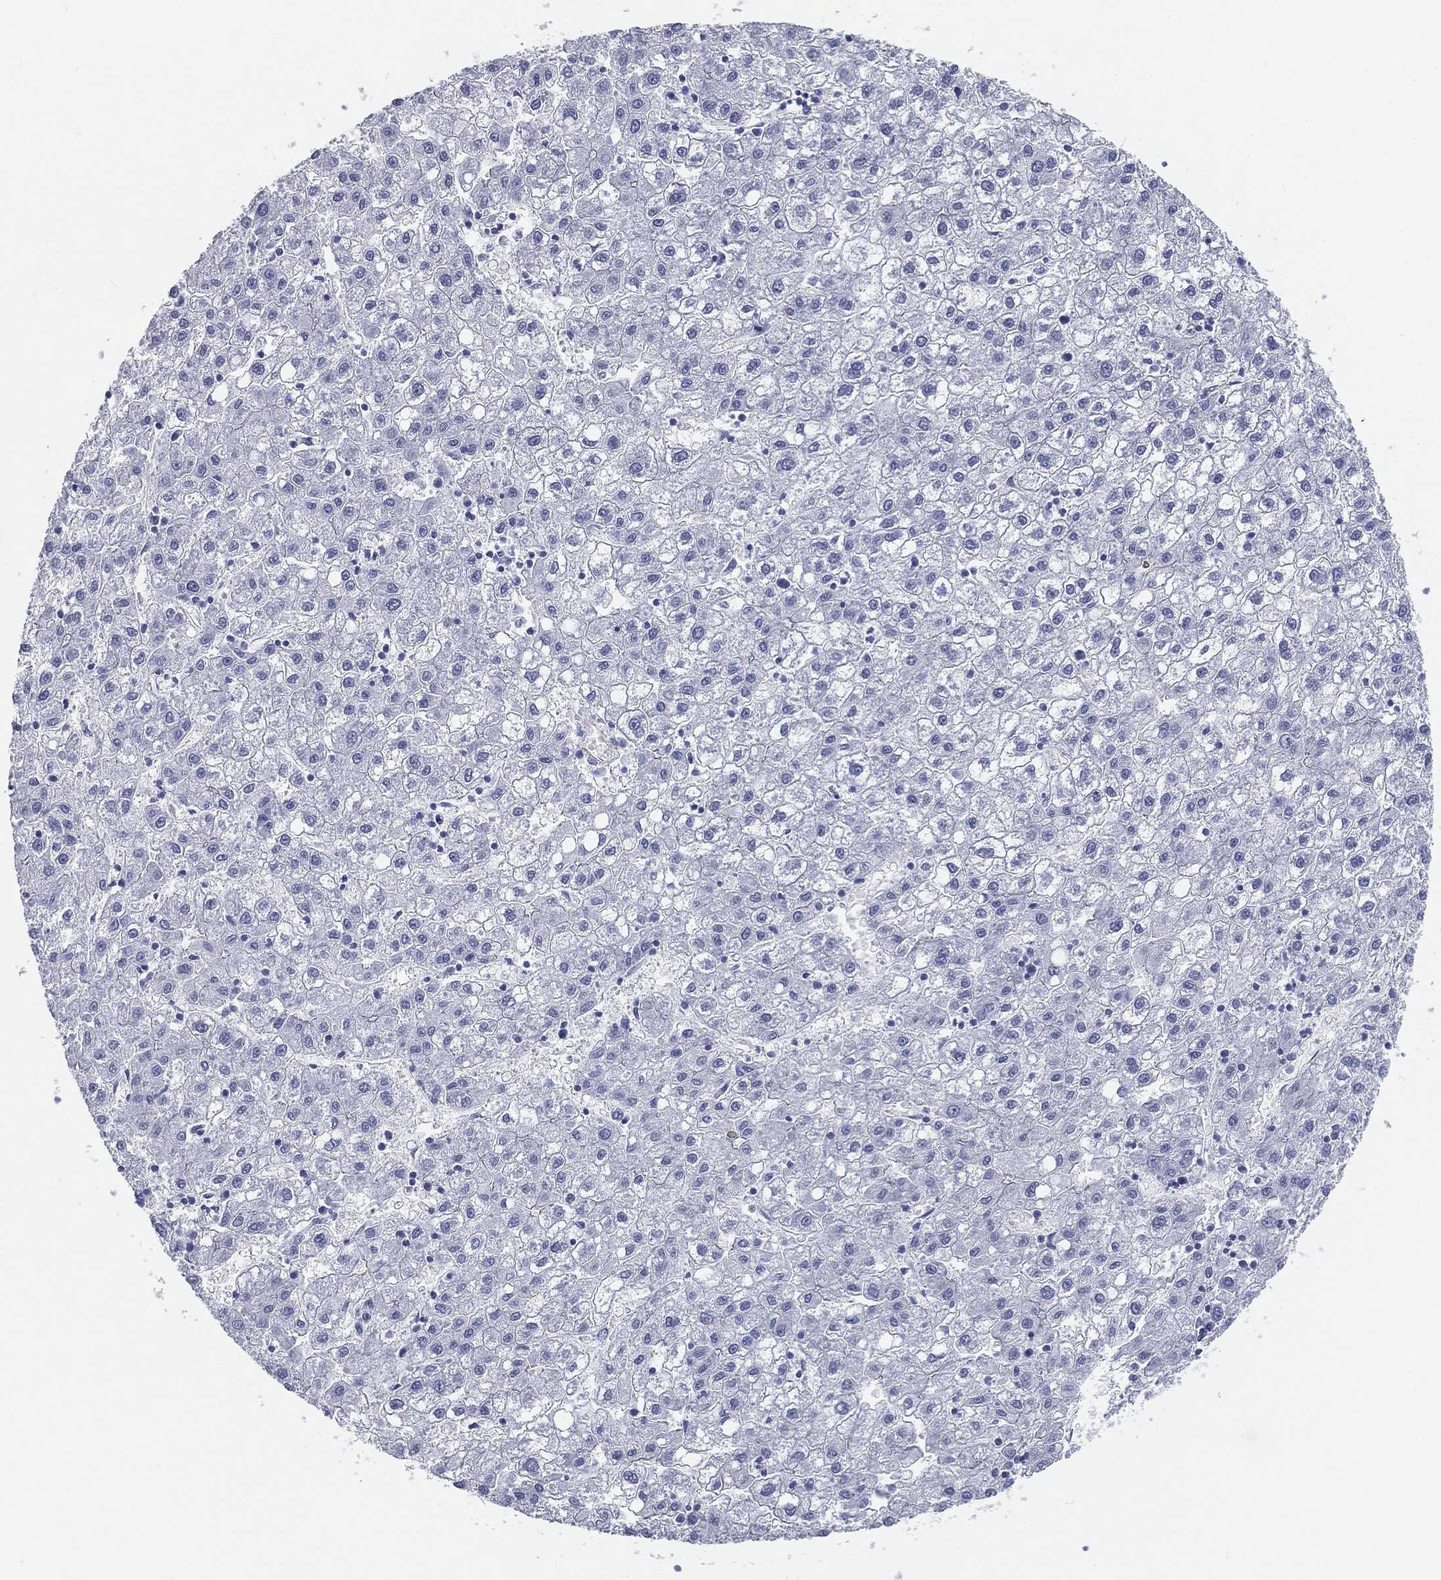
{"staining": {"intensity": "negative", "quantity": "none", "location": "none"}, "tissue": "liver cancer", "cell_type": "Tumor cells", "image_type": "cancer", "snomed": [{"axis": "morphology", "description": "Carcinoma, Hepatocellular, NOS"}, {"axis": "topography", "description": "Liver"}], "caption": "The micrograph shows no significant expression in tumor cells of liver cancer. Brightfield microscopy of immunohistochemistry (IHC) stained with DAB (3,3'-diaminobenzidine) (brown) and hematoxylin (blue), captured at high magnification.", "gene": "MUC5AC", "patient": {"sex": "male", "age": 72}}